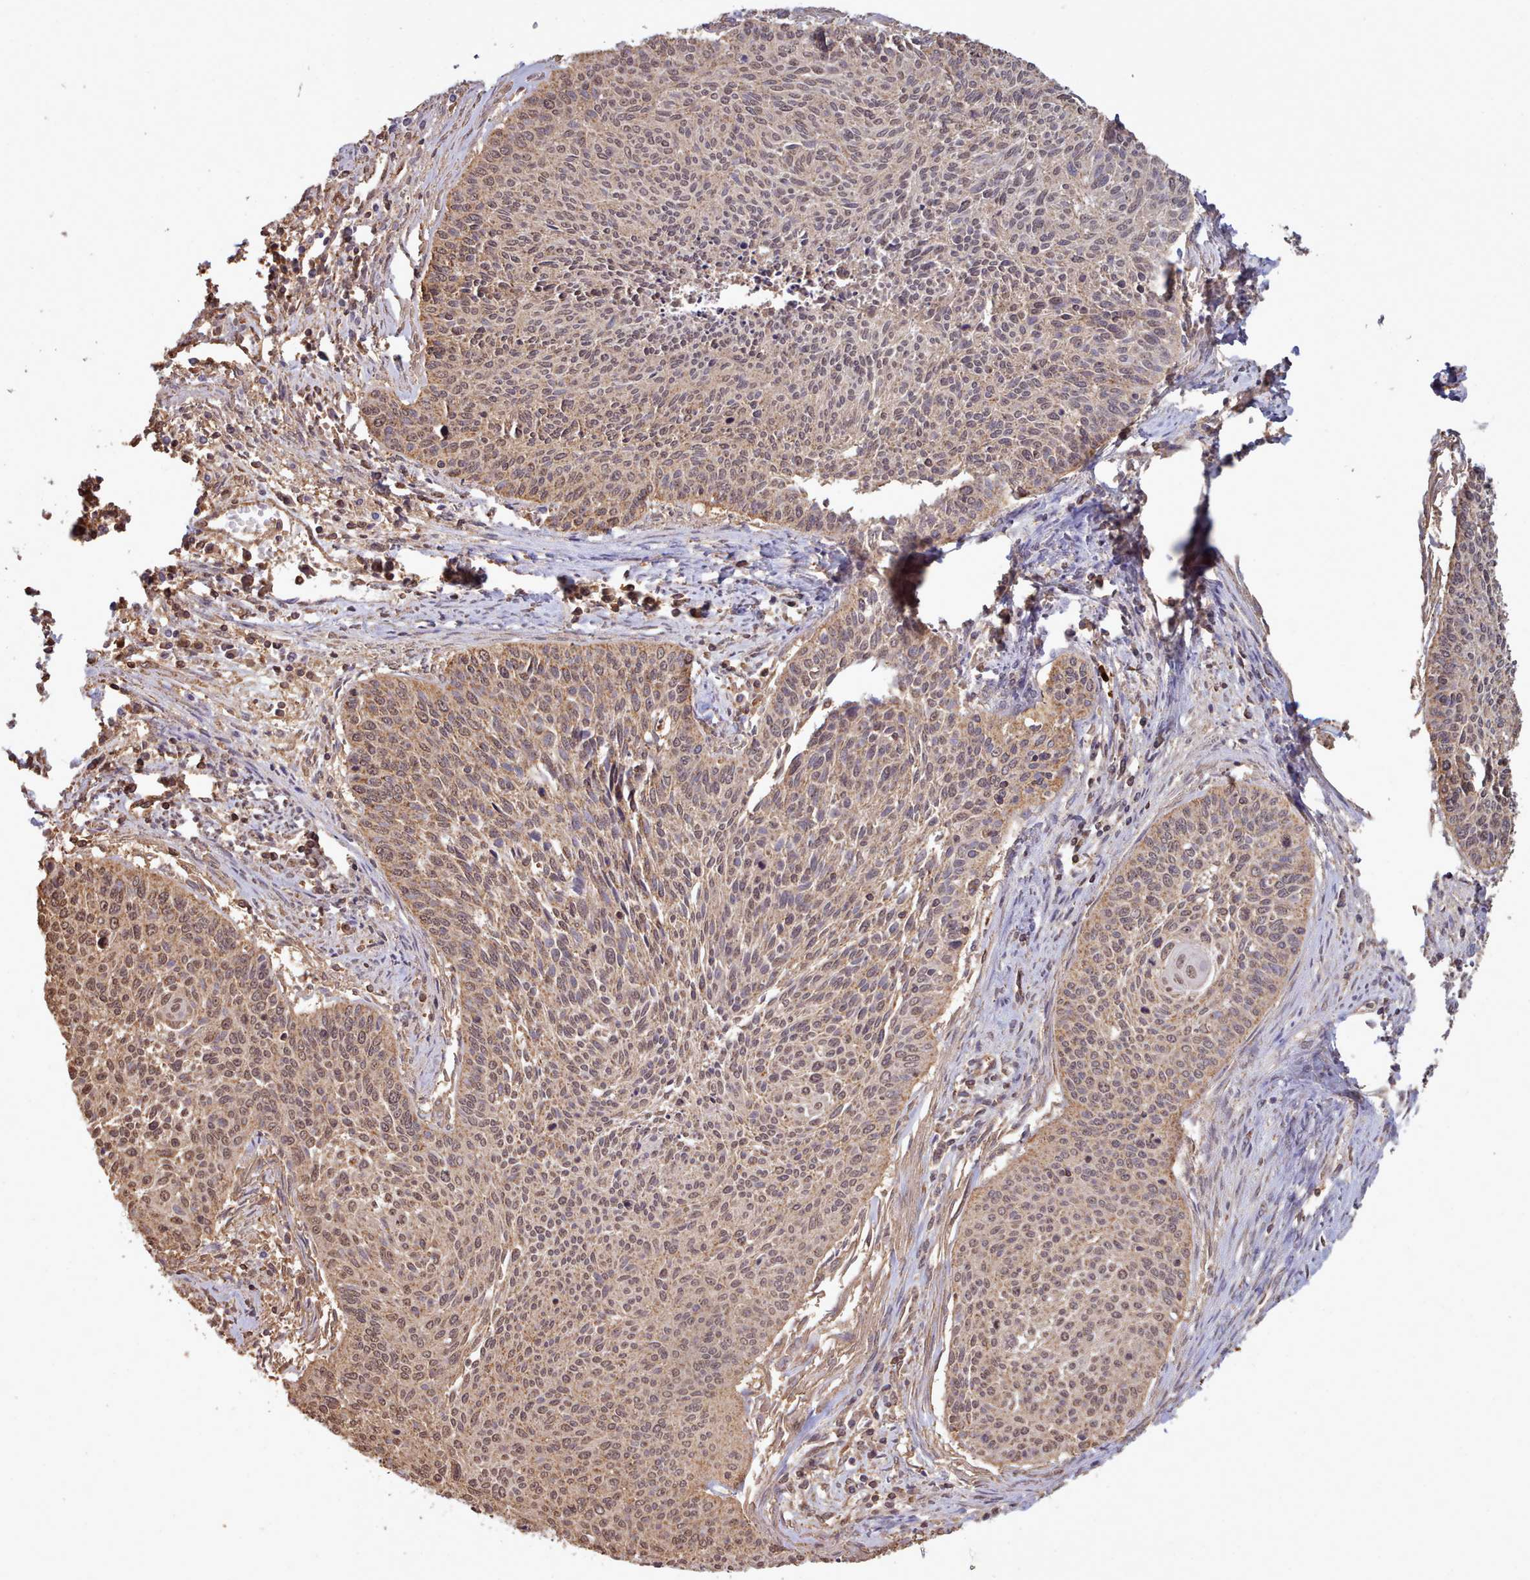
{"staining": {"intensity": "moderate", "quantity": ">75%", "location": "nuclear"}, "tissue": "cervical cancer", "cell_type": "Tumor cells", "image_type": "cancer", "snomed": [{"axis": "morphology", "description": "Squamous cell carcinoma, NOS"}, {"axis": "topography", "description": "Cervix"}], "caption": "Immunohistochemical staining of human cervical cancer (squamous cell carcinoma) reveals medium levels of moderate nuclear expression in approximately >75% of tumor cells.", "gene": "METRN", "patient": {"sex": "female", "age": 55}}